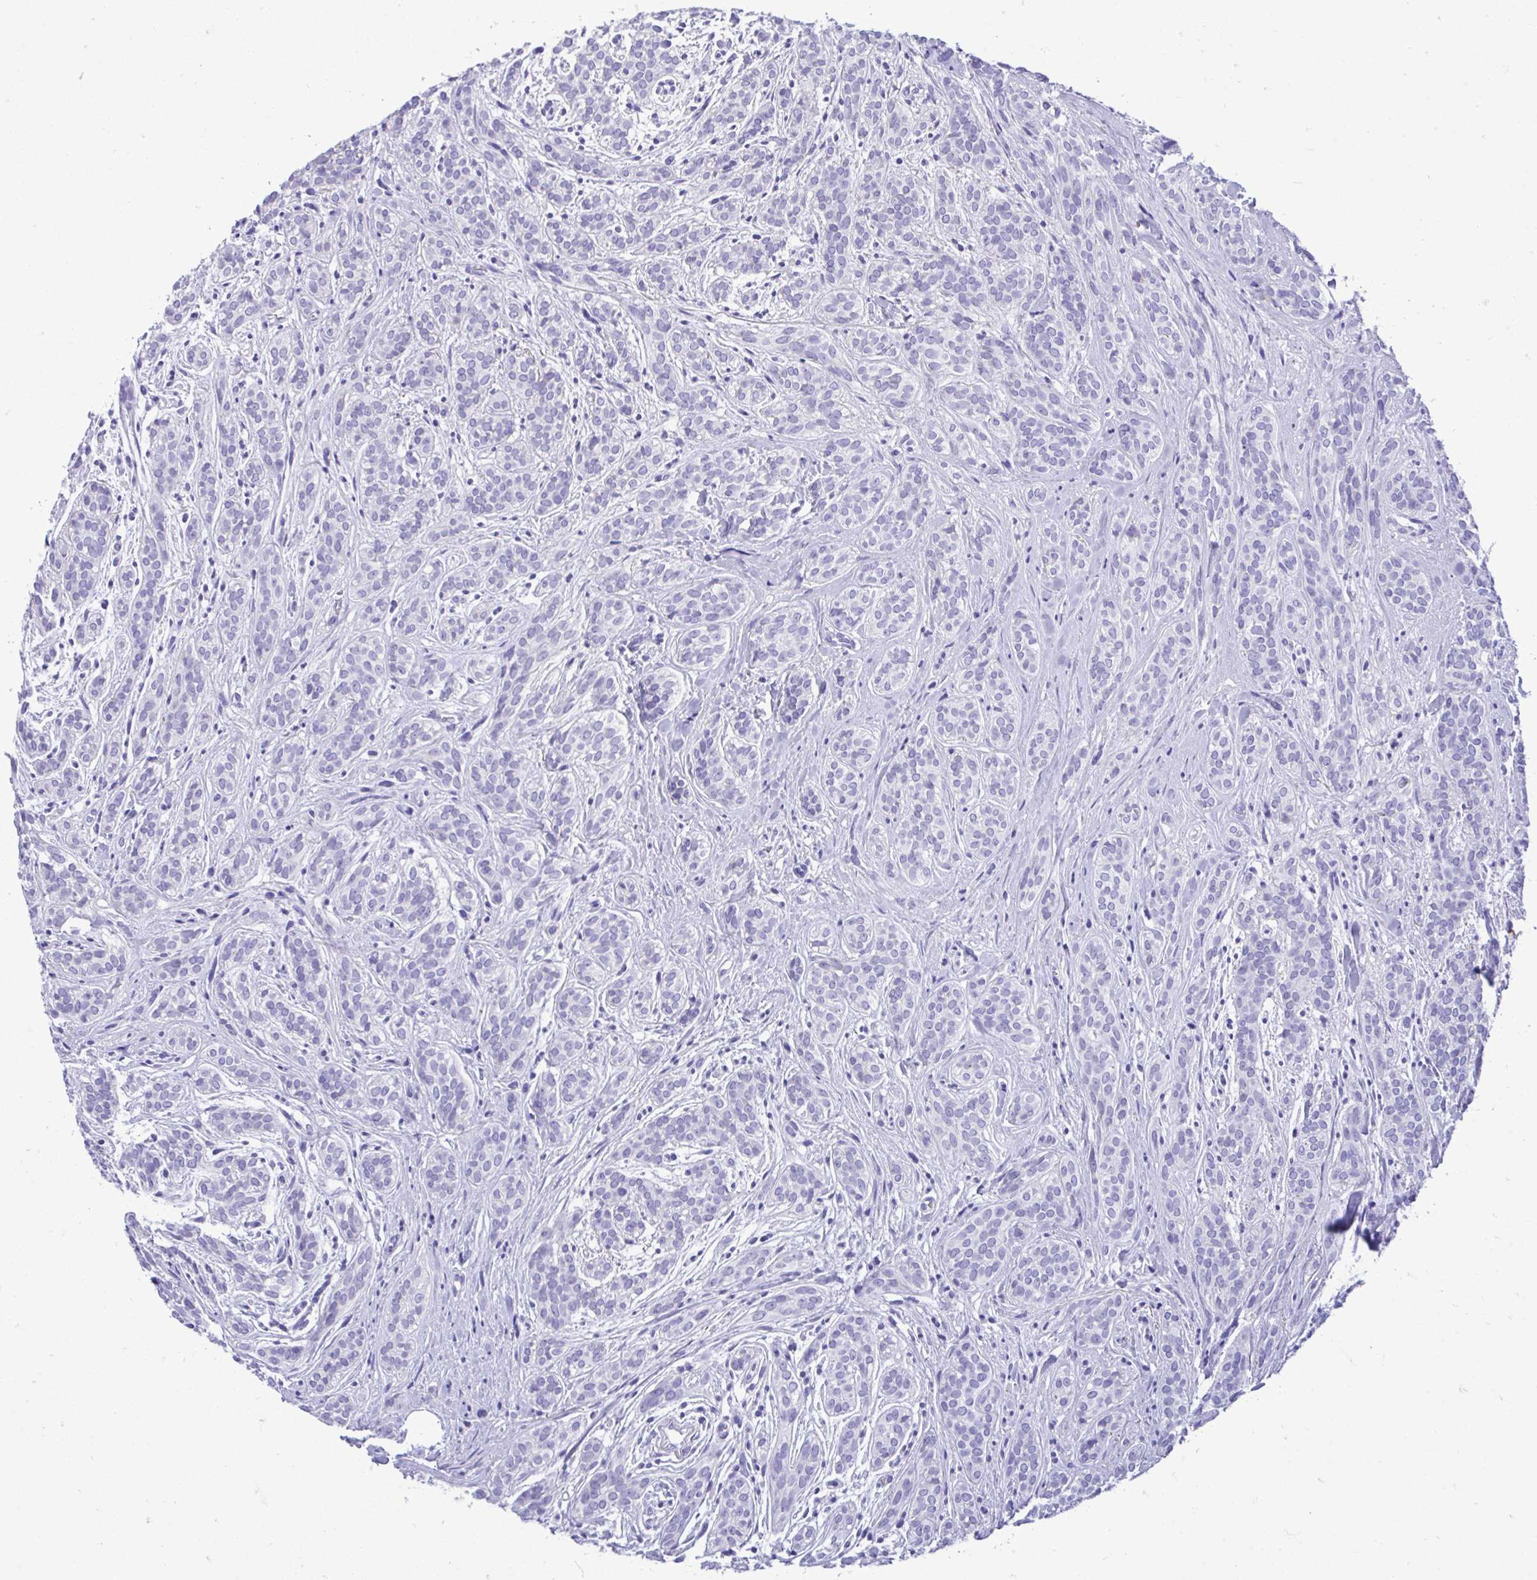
{"staining": {"intensity": "negative", "quantity": "none", "location": "none"}, "tissue": "head and neck cancer", "cell_type": "Tumor cells", "image_type": "cancer", "snomed": [{"axis": "morphology", "description": "Adenocarcinoma, NOS"}, {"axis": "topography", "description": "Head-Neck"}], "caption": "This image is of head and neck adenocarcinoma stained with IHC to label a protein in brown with the nuclei are counter-stained blue. There is no expression in tumor cells. The staining is performed using DAB brown chromogen with nuclei counter-stained in using hematoxylin.", "gene": "ANKDD1B", "patient": {"sex": "female", "age": 57}}